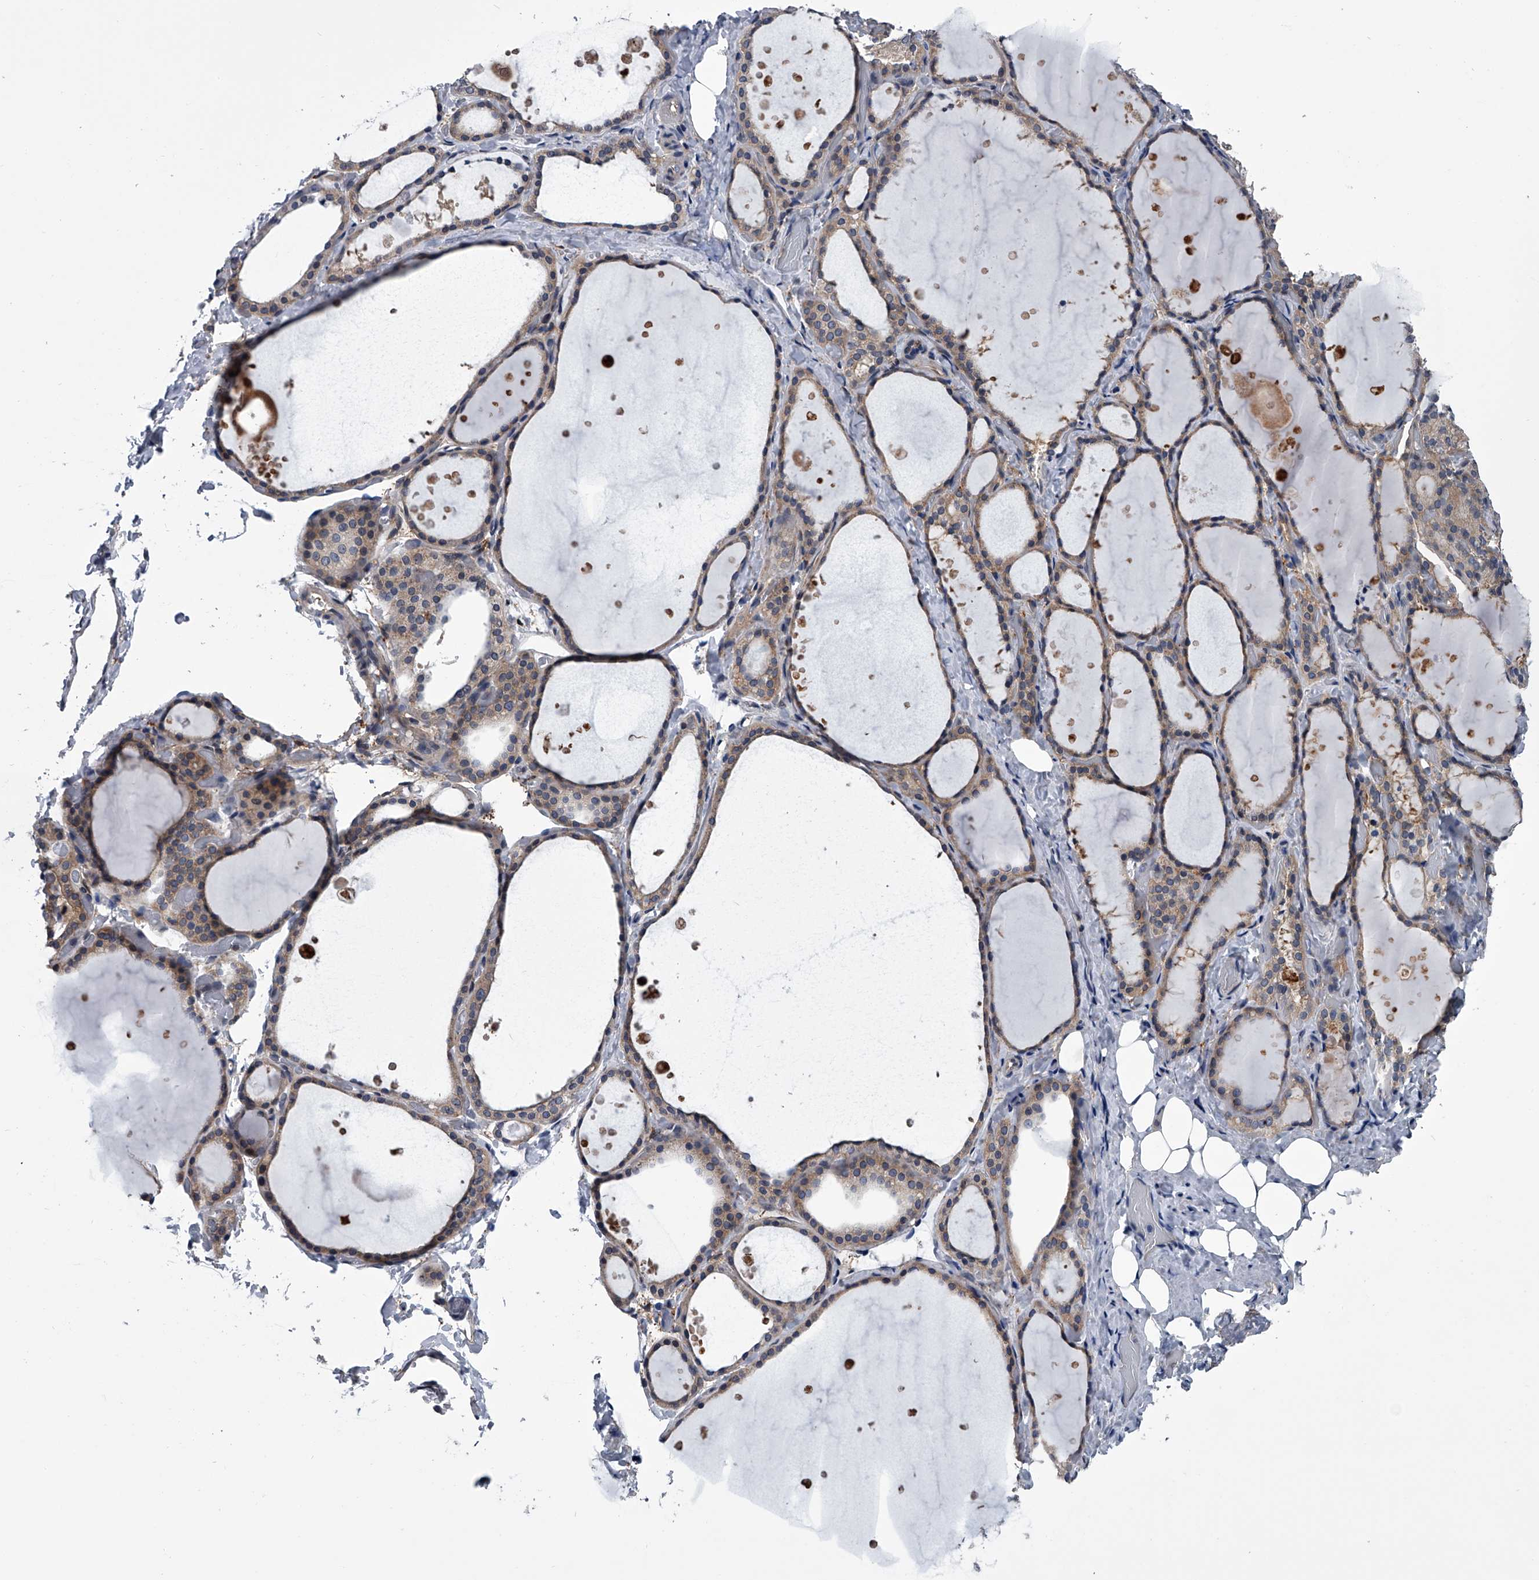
{"staining": {"intensity": "weak", "quantity": ">75%", "location": "cytoplasmic/membranous"}, "tissue": "thyroid gland", "cell_type": "Glandular cells", "image_type": "normal", "snomed": [{"axis": "morphology", "description": "Normal tissue, NOS"}, {"axis": "topography", "description": "Thyroid gland"}], "caption": "A micrograph of human thyroid gland stained for a protein shows weak cytoplasmic/membranous brown staining in glandular cells. Nuclei are stained in blue.", "gene": "PPP2R5D", "patient": {"sex": "female", "age": 44}}